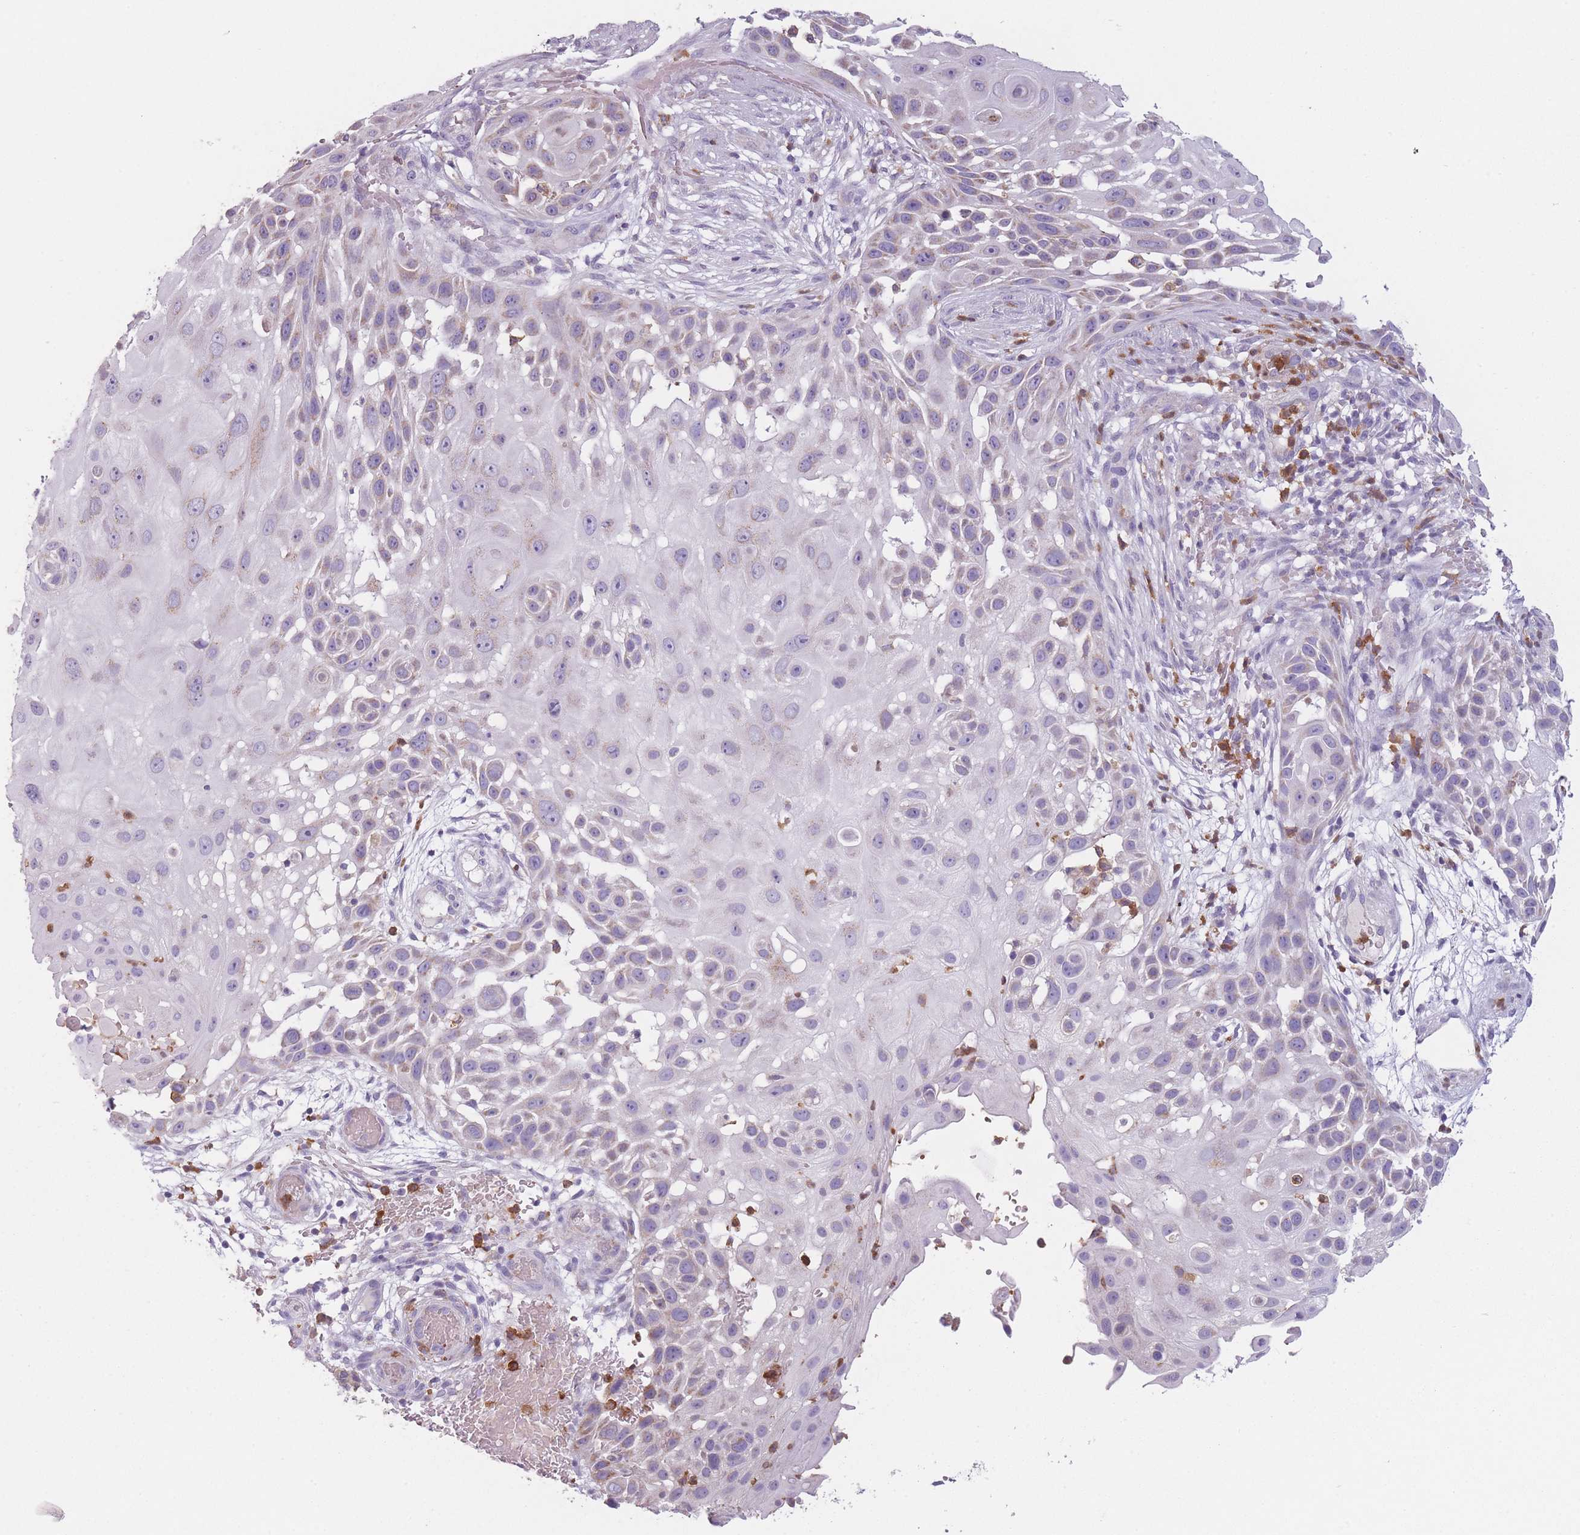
{"staining": {"intensity": "weak", "quantity": "<25%", "location": "cytoplasmic/membranous"}, "tissue": "skin cancer", "cell_type": "Tumor cells", "image_type": "cancer", "snomed": [{"axis": "morphology", "description": "Squamous cell carcinoma, NOS"}, {"axis": "topography", "description": "Skin"}], "caption": "Immunohistochemistry (IHC) micrograph of human squamous cell carcinoma (skin) stained for a protein (brown), which shows no expression in tumor cells.", "gene": "PRAM1", "patient": {"sex": "female", "age": 44}}